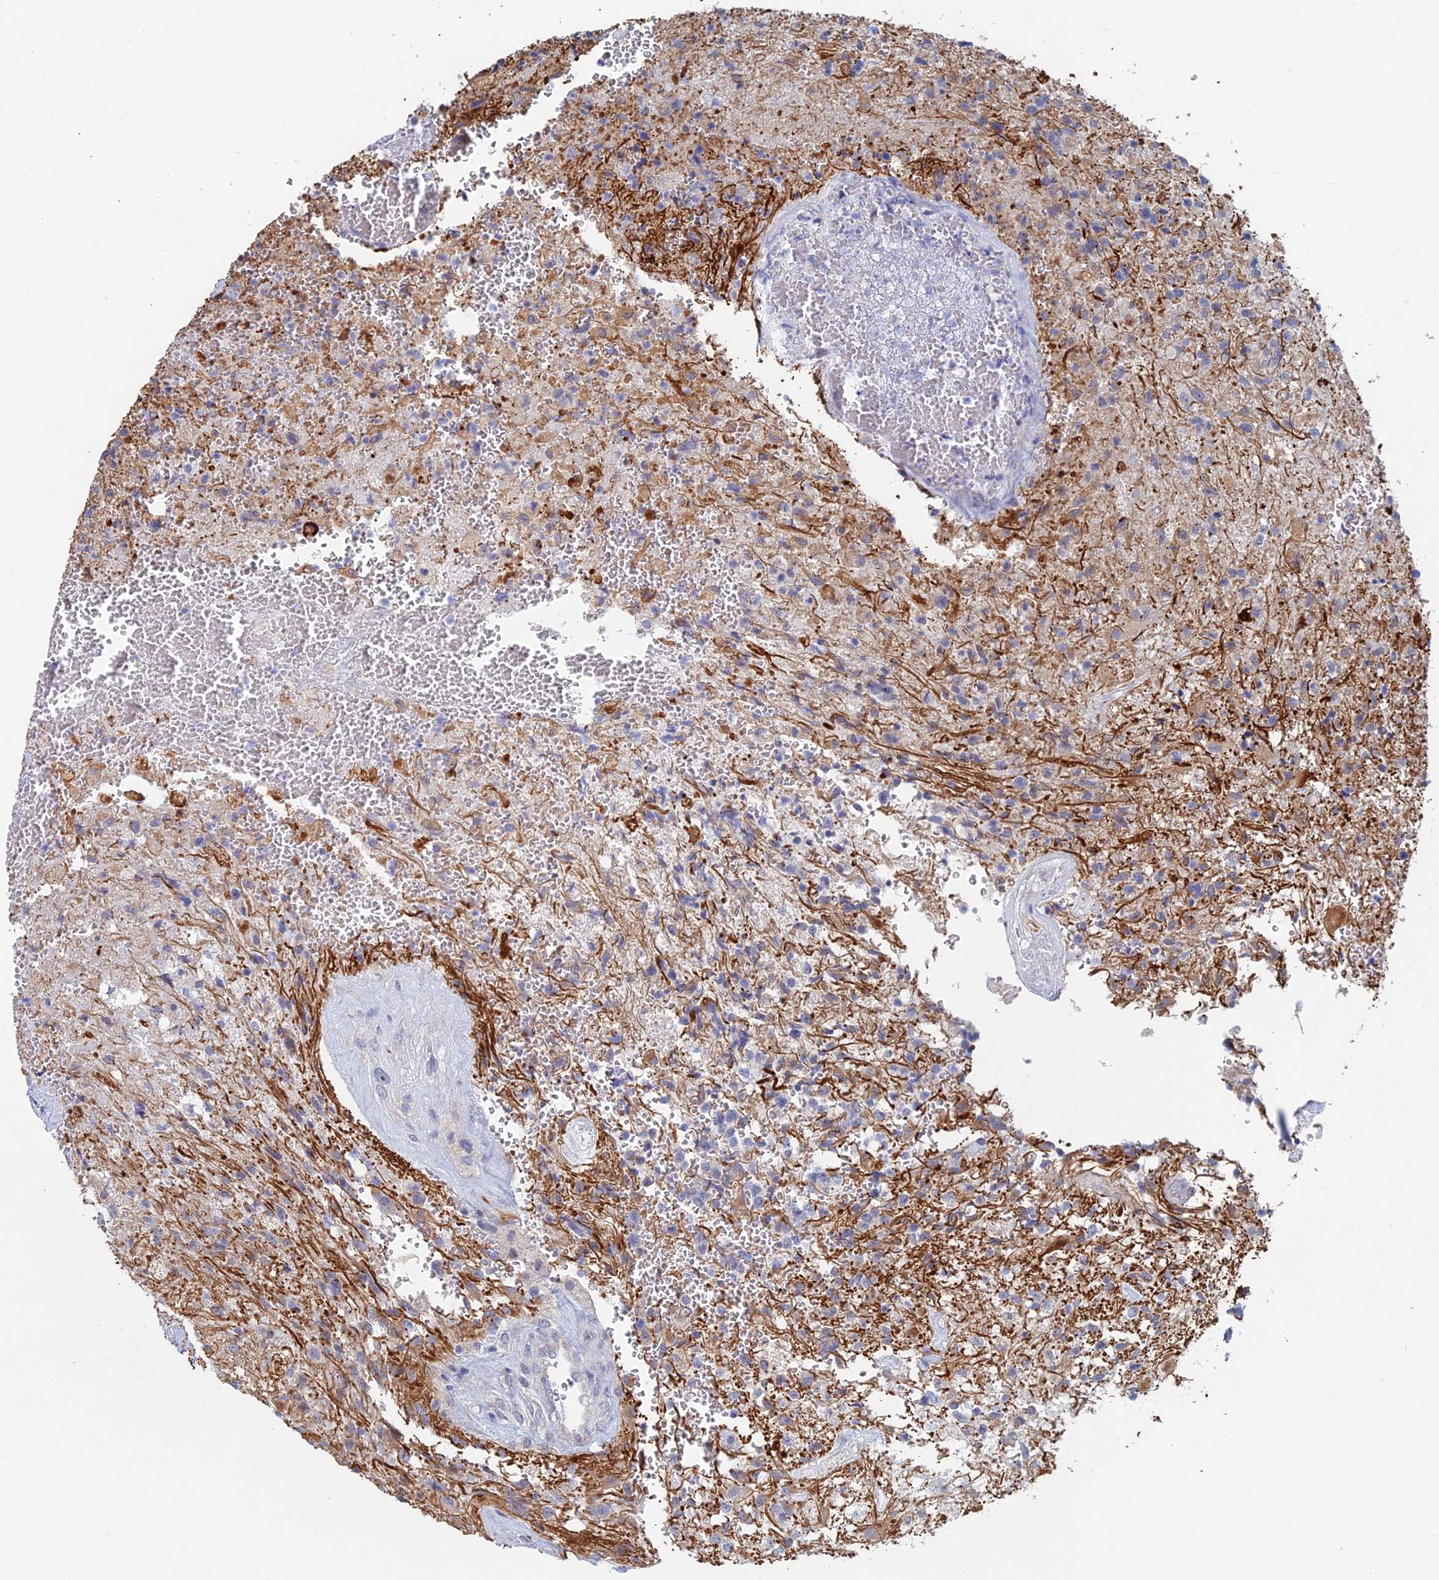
{"staining": {"intensity": "moderate", "quantity": "<25%", "location": "cytoplasmic/membranous"}, "tissue": "glioma", "cell_type": "Tumor cells", "image_type": "cancer", "snomed": [{"axis": "morphology", "description": "Glioma, malignant, High grade"}, {"axis": "topography", "description": "Brain"}], "caption": "Protein positivity by immunohistochemistry (IHC) displays moderate cytoplasmic/membranous staining in approximately <25% of tumor cells in glioma.", "gene": "GMNC", "patient": {"sex": "male", "age": 56}}